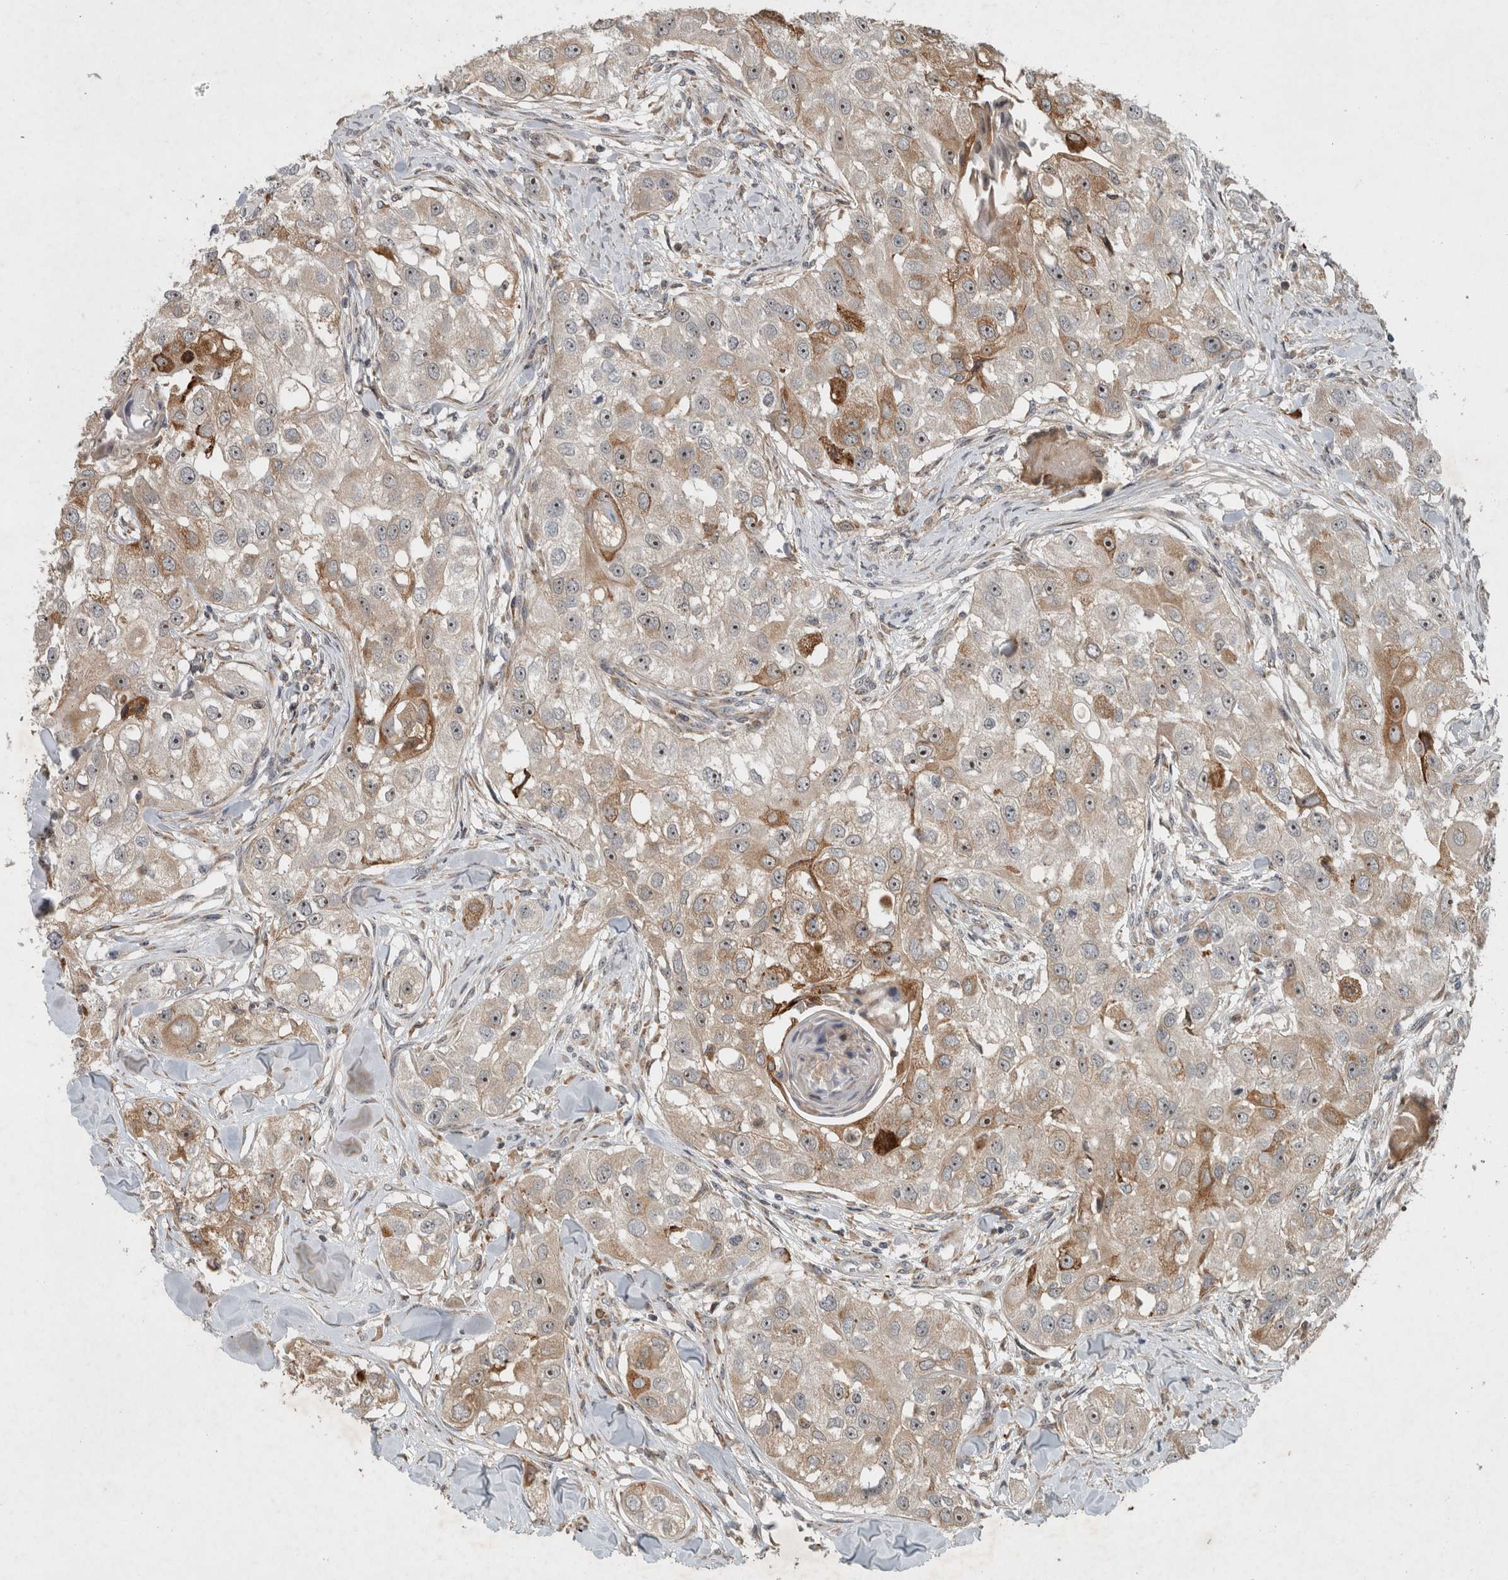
{"staining": {"intensity": "moderate", "quantity": ">75%", "location": "cytoplasmic/membranous,nuclear"}, "tissue": "head and neck cancer", "cell_type": "Tumor cells", "image_type": "cancer", "snomed": [{"axis": "morphology", "description": "Normal tissue, NOS"}, {"axis": "morphology", "description": "Squamous cell carcinoma, NOS"}, {"axis": "topography", "description": "Skeletal muscle"}, {"axis": "topography", "description": "Head-Neck"}], "caption": "IHC photomicrograph of human squamous cell carcinoma (head and neck) stained for a protein (brown), which displays medium levels of moderate cytoplasmic/membranous and nuclear expression in about >75% of tumor cells.", "gene": "GPR137B", "patient": {"sex": "male", "age": 51}}